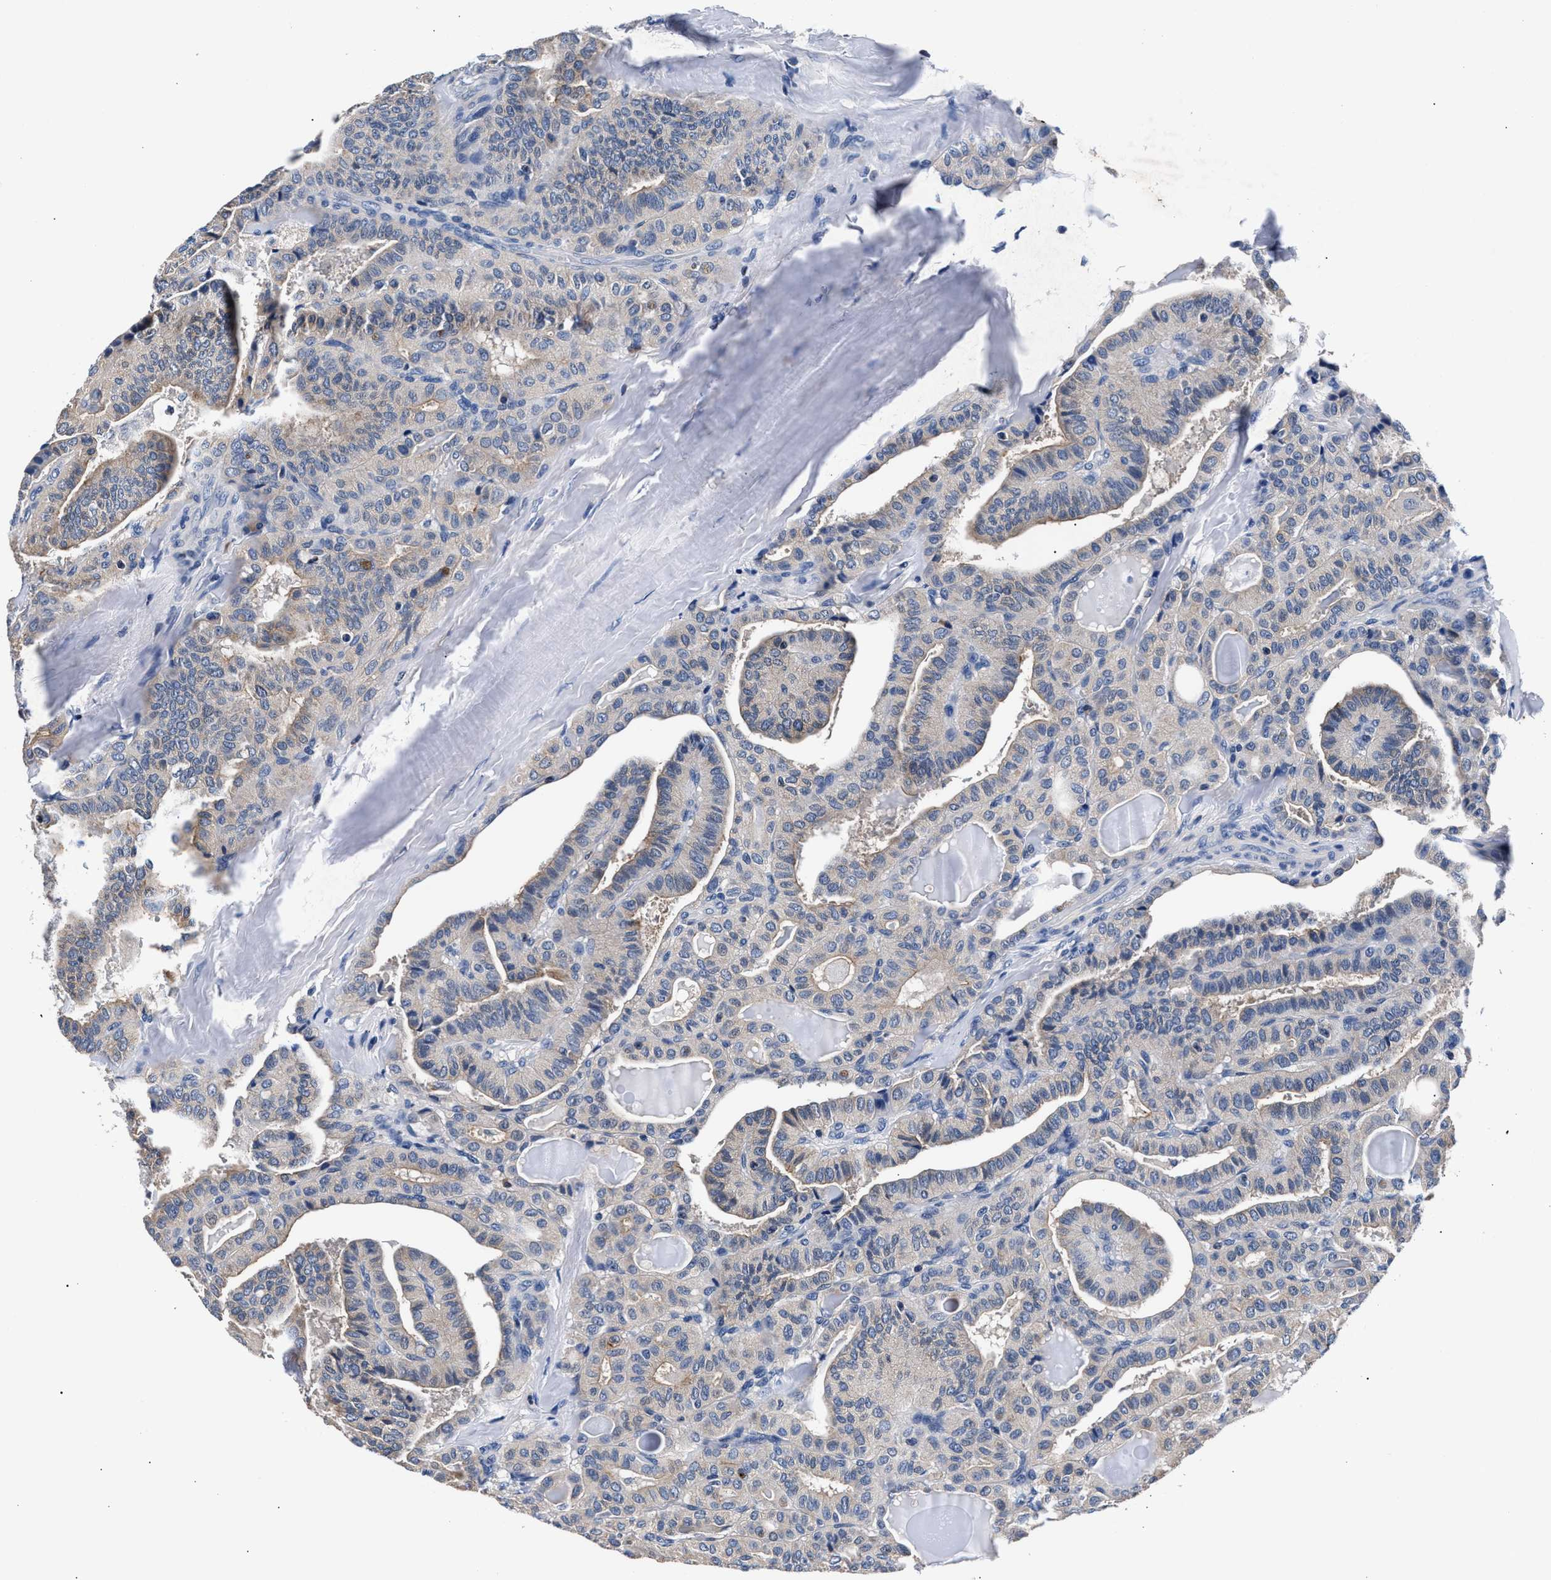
{"staining": {"intensity": "weak", "quantity": "<25%", "location": "cytoplasmic/membranous"}, "tissue": "thyroid cancer", "cell_type": "Tumor cells", "image_type": "cancer", "snomed": [{"axis": "morphology", "description": "Papillary adenocarcinoma, NOS"}, {"axis": "topography", "description": "Thyroid gland"}], "caption": "Tumor cells show no significant expression in thyroid cancer (papillary adenocarcinoma).", "gene": "PHF24", "patient": {"sex": "male", "age": 77}}